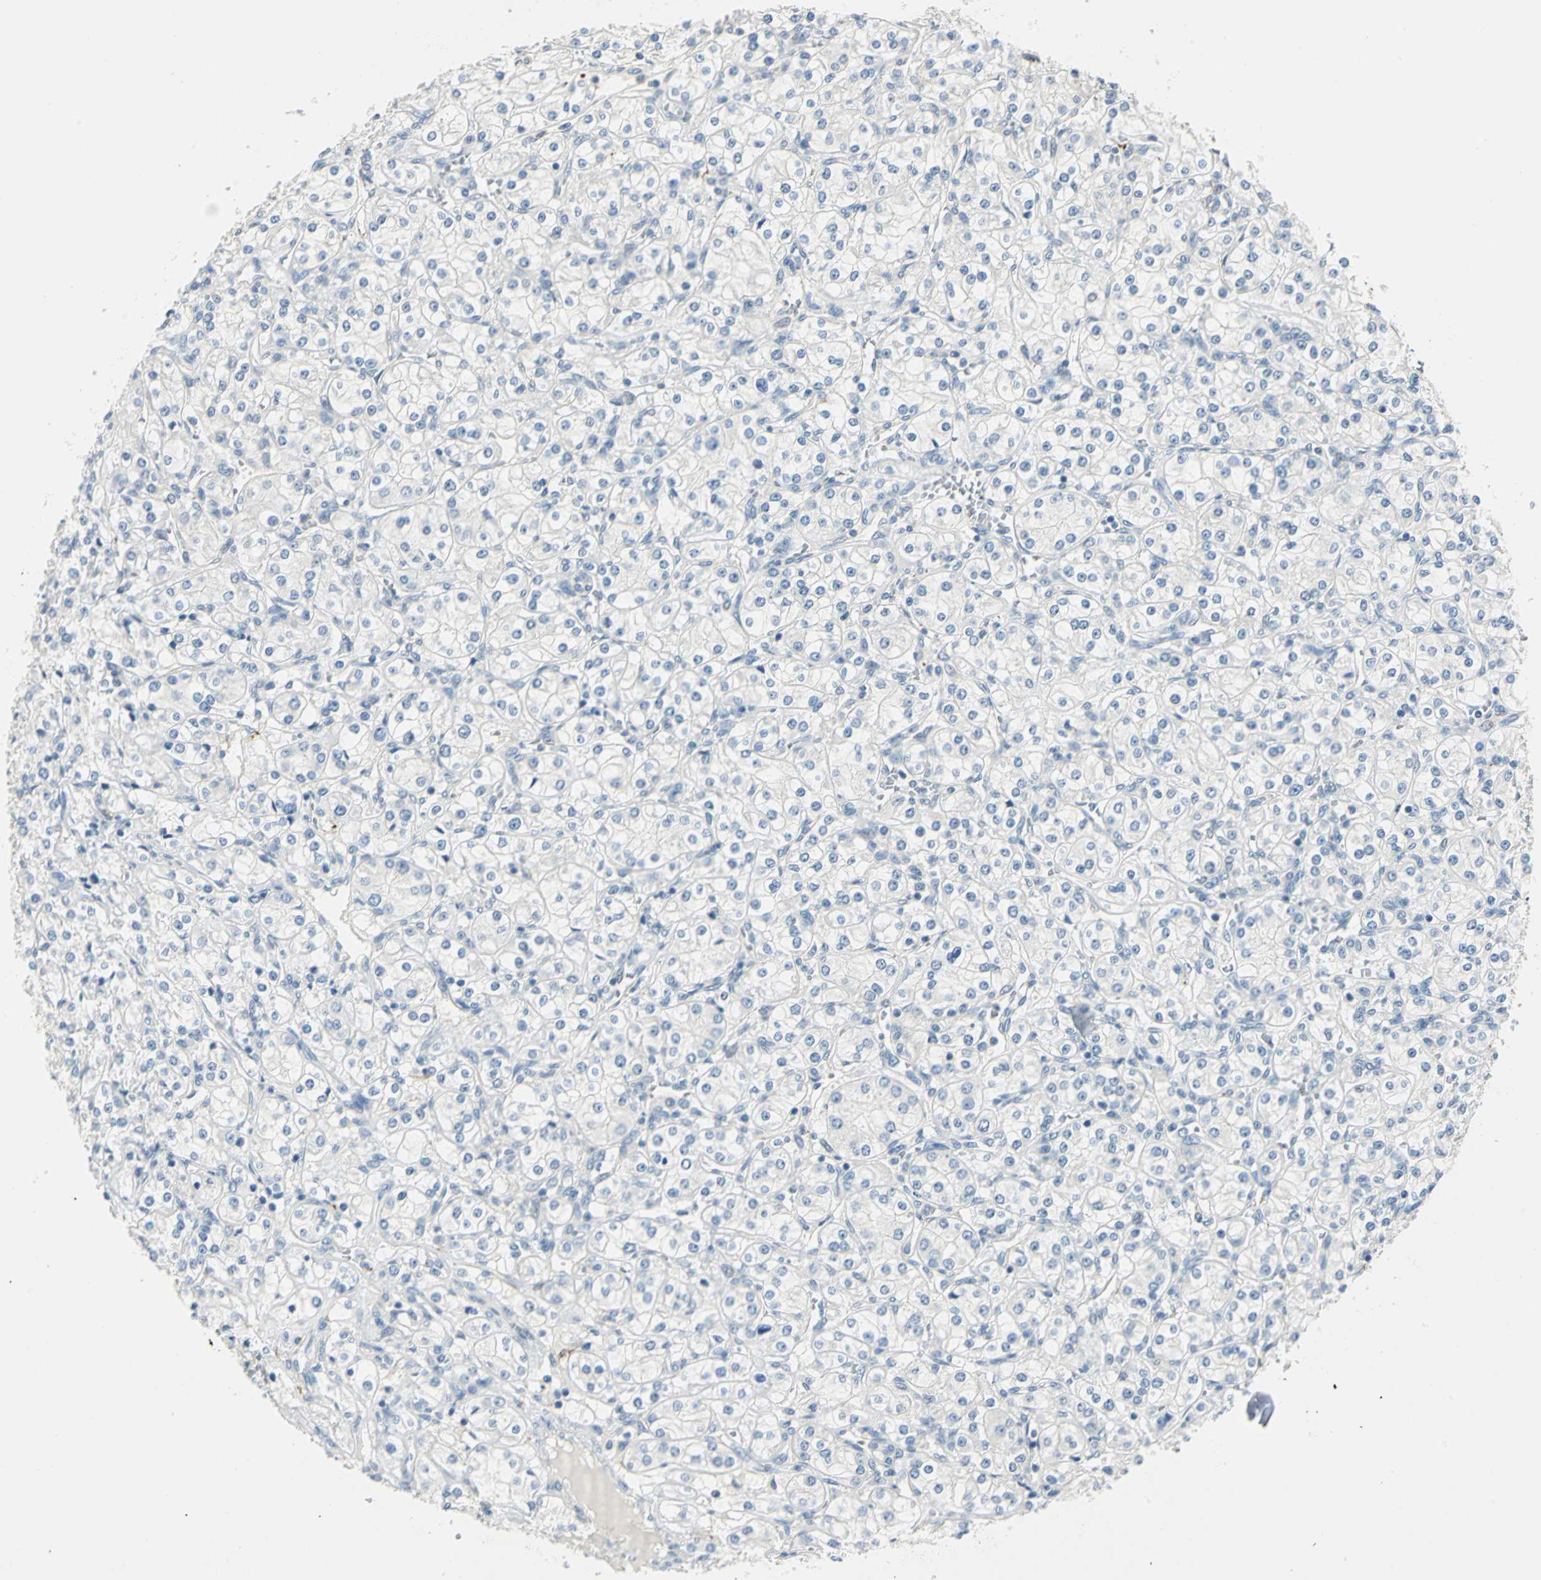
{"staining": {"intensity": "negative", "quantity": "none", "location": "none"}, "tissue": "renal cancer", "cell_type": "Tumor cells", "image_type": "cancer", "snomed": [{"axis": "morphology", "description": "Adenocarcinoma, NOS"}, {"axis": "topography", "description": "Kidney"}], "caption": "Immunohistochemistry (IHC) of human renal adenocarcinoma displays no positivity in tumor cells.", "gene": "UCHL1", "patient": {"sex": "male", "age": 77}}